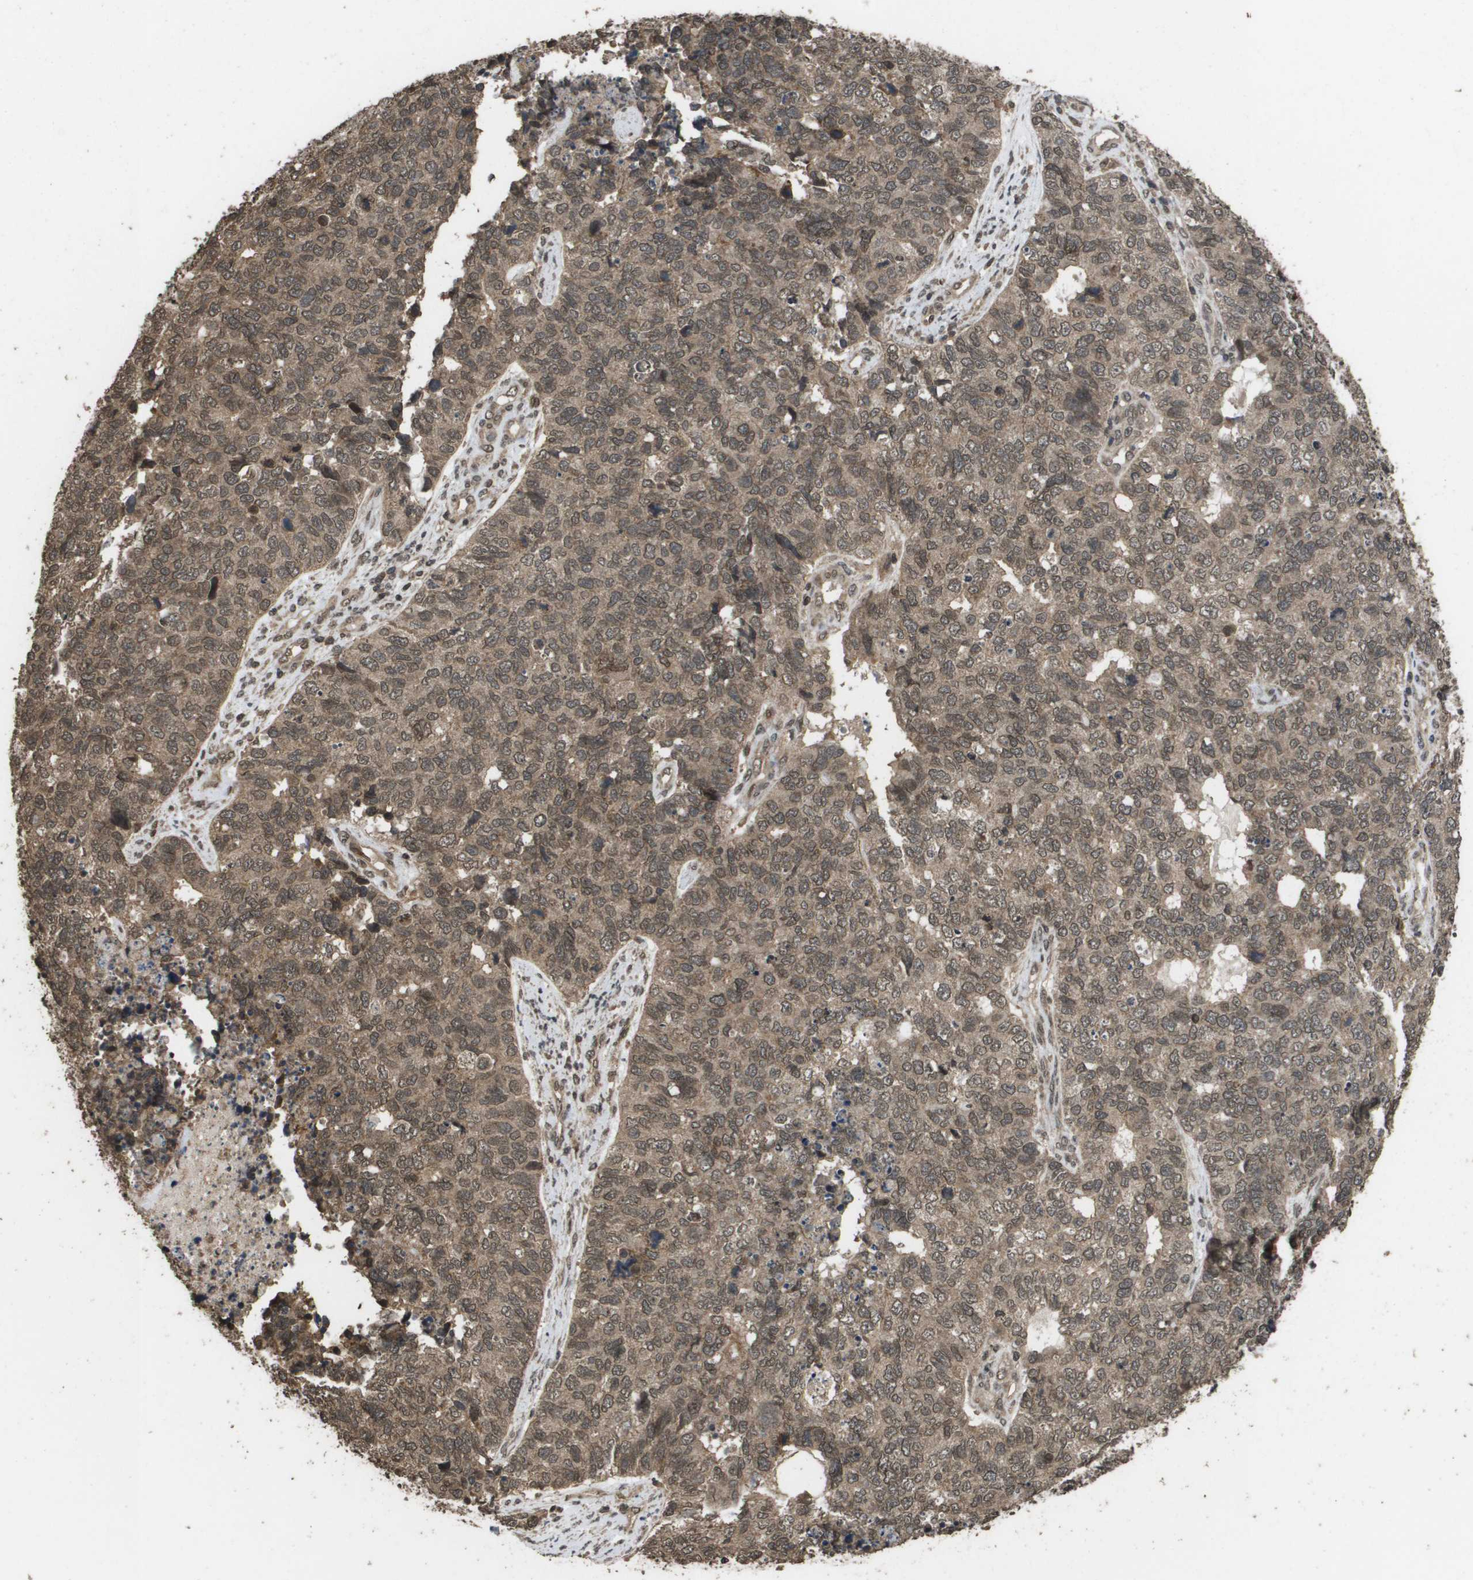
{"staining": {"intensity": "moderate", "quantity": ">75%", "location": "cytoplasmic/membranous,nuclear"}, "tissue": "cervical cancer", "cell_type": "Tumor cells", "image_type": "cancer", "snomed": [{"axis": "morphology", "description": "Squamous cell carcinoma, NOS"}, {"axis": "topography", "description": "Cervix"}], "caption": "Squamous cell carcinoma (cervical) stained with immunohistochemistry (IHC) exhibits moderate cytoplasmic/membranous and nuclear staining in approximately >75% of tumor cells. (Brightfield microscopy of DAB IHC at high magnification).", "gene": "AXIN2", "patient": {"sex": "female", "age": 63}}